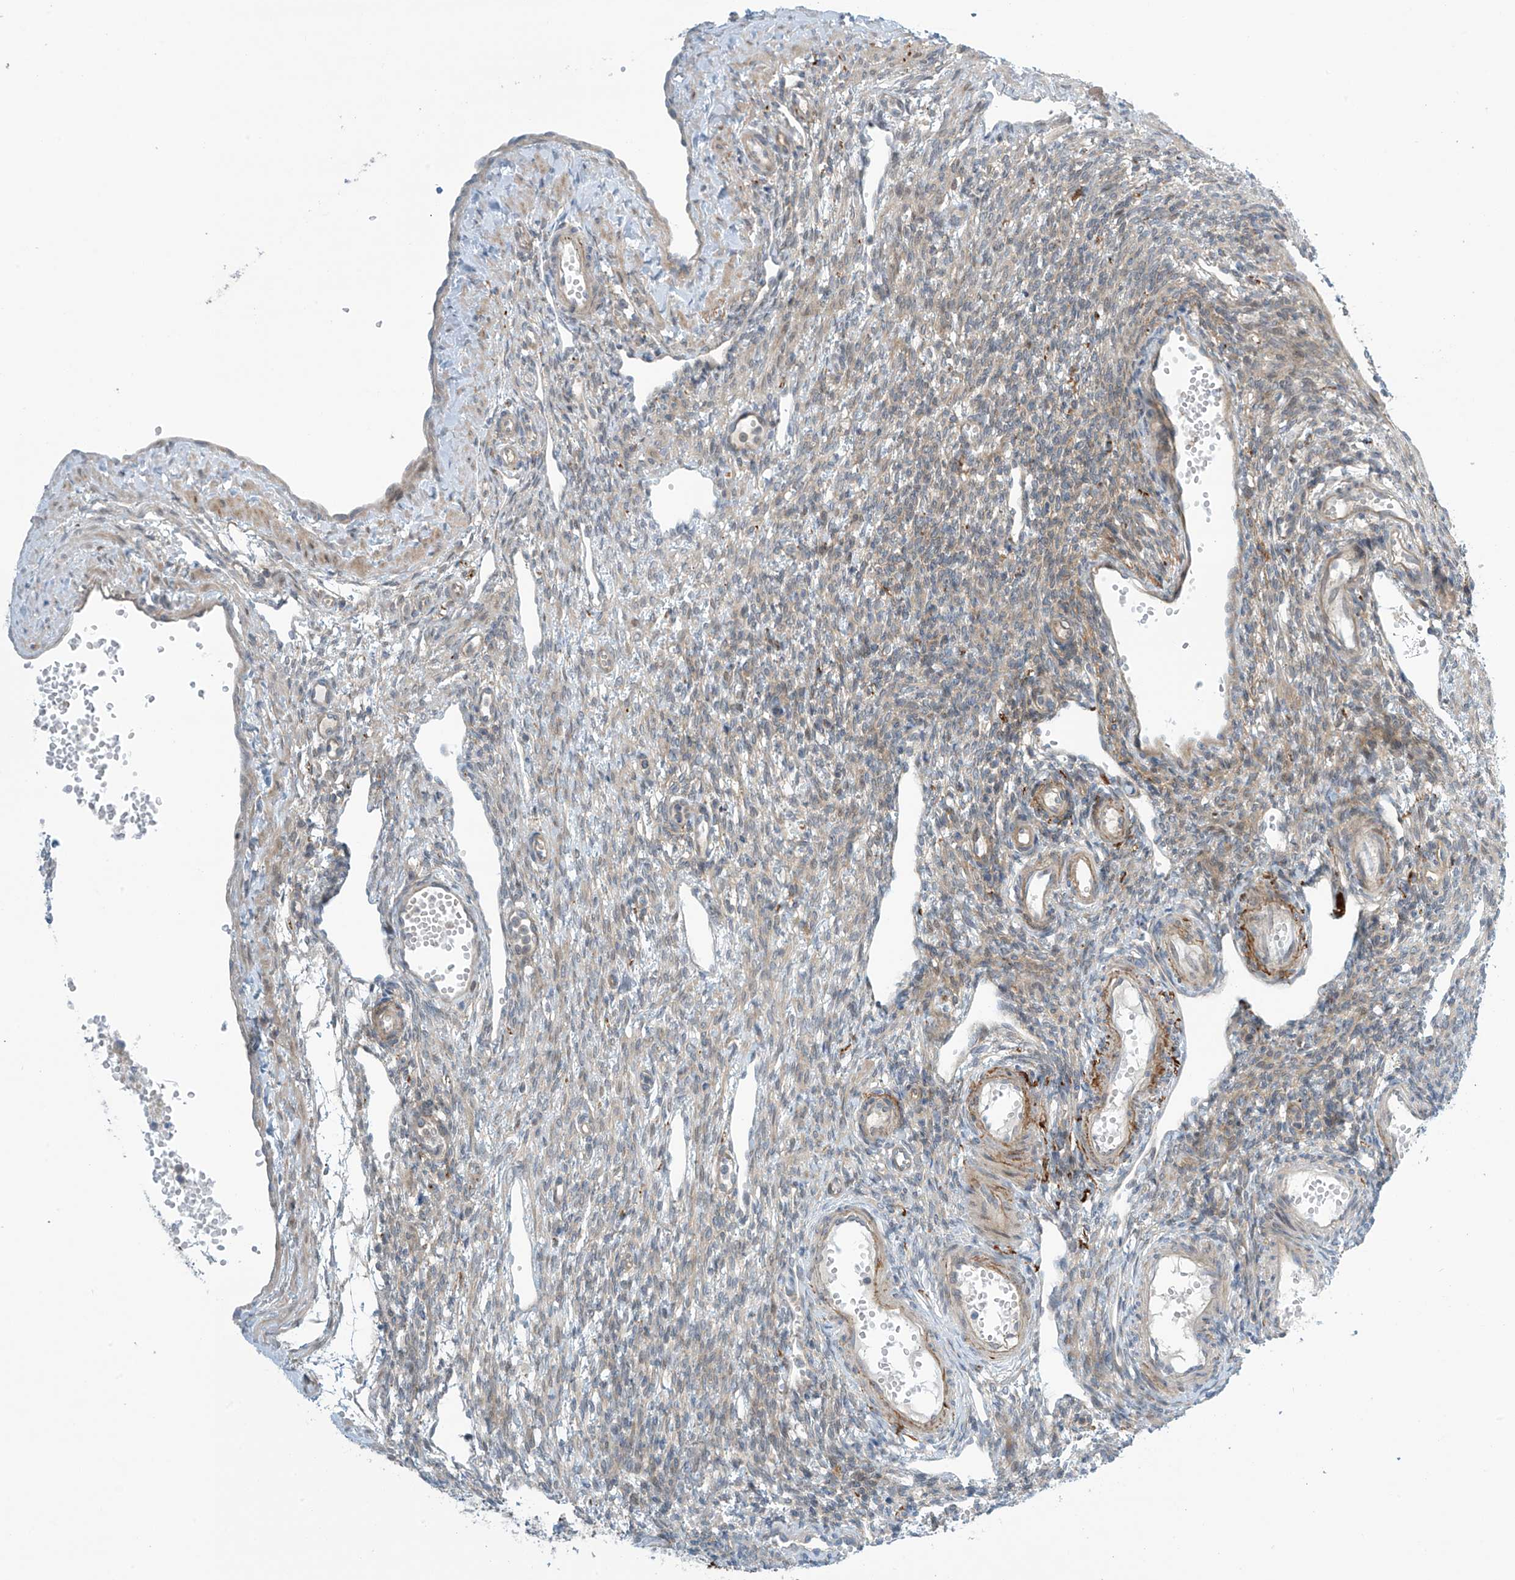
{"staining": {"intensity": "moderate", "quantity": ">75%", "location": "cytoplasmic/membranous"}, "tissue": "ovary", "cell_type": "Follicle cells", "image_type": "normal", "snomed": [{"axis": "morphology", "description": "Normal tissue, NOS"}, {"axis": "morphology", "description": "Cyst, NOS"}, {"axis": "topography", "description": "Ovary"}], "caption": "Protein expression analysis of benign ovary reveals moderate cytoplasmic/membranous expression in about >75% of follicle cells. (Stains: DAB (3,3'-diaminobenzidine) in brown, nuclei in blue, Microscopy: brightfield microscopy at high magnification).", "gene": "FSD1L", "patient": {"sex": "female", "age": 33}}